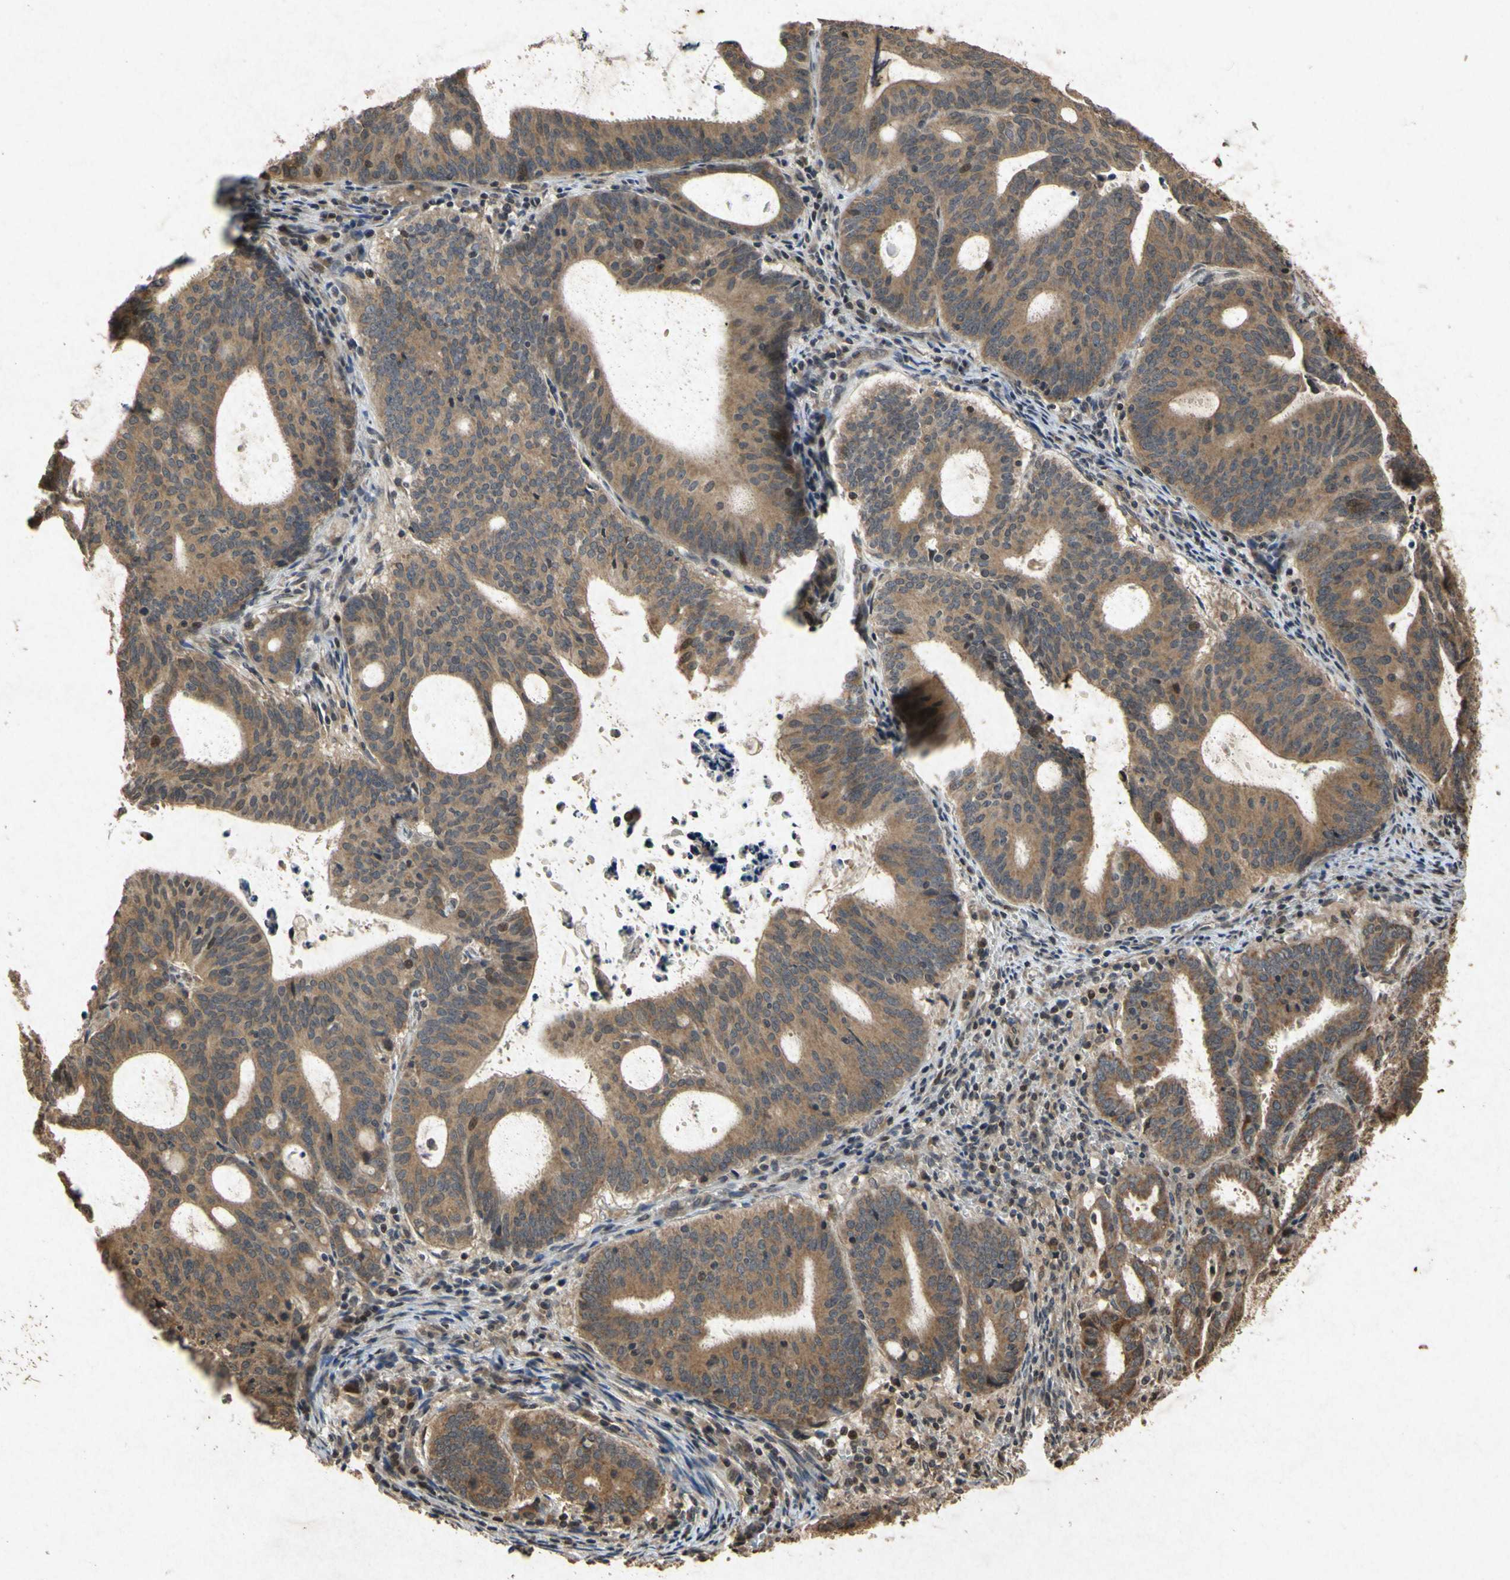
{"staining": {"intensity": "moderate", "quantity": ">75%", "location": "cytoplasmic/membranous"}, "tissue": "endometrial cancer", "cell_type": "Tumor cells", "image_type": "cancer", "snomed": [{"axis": "morphology", "description": "Adenocarcinoma, NOS"}, {"axis": "topography", "description": "Uterus"}], "caption": "IHC photomicrograph of neoplastic tissue: human adenocarcinoma (endometrial) stained using immunohistochemistry displays medium levels of moderate protein expression localized specifically in the cytoplasmic/membranous of tumor cells, appearing as a cytoplasmic/membranous brown color.", "gene": "ATP6V1H", "patient": {"sex": "female", "age": 83}}